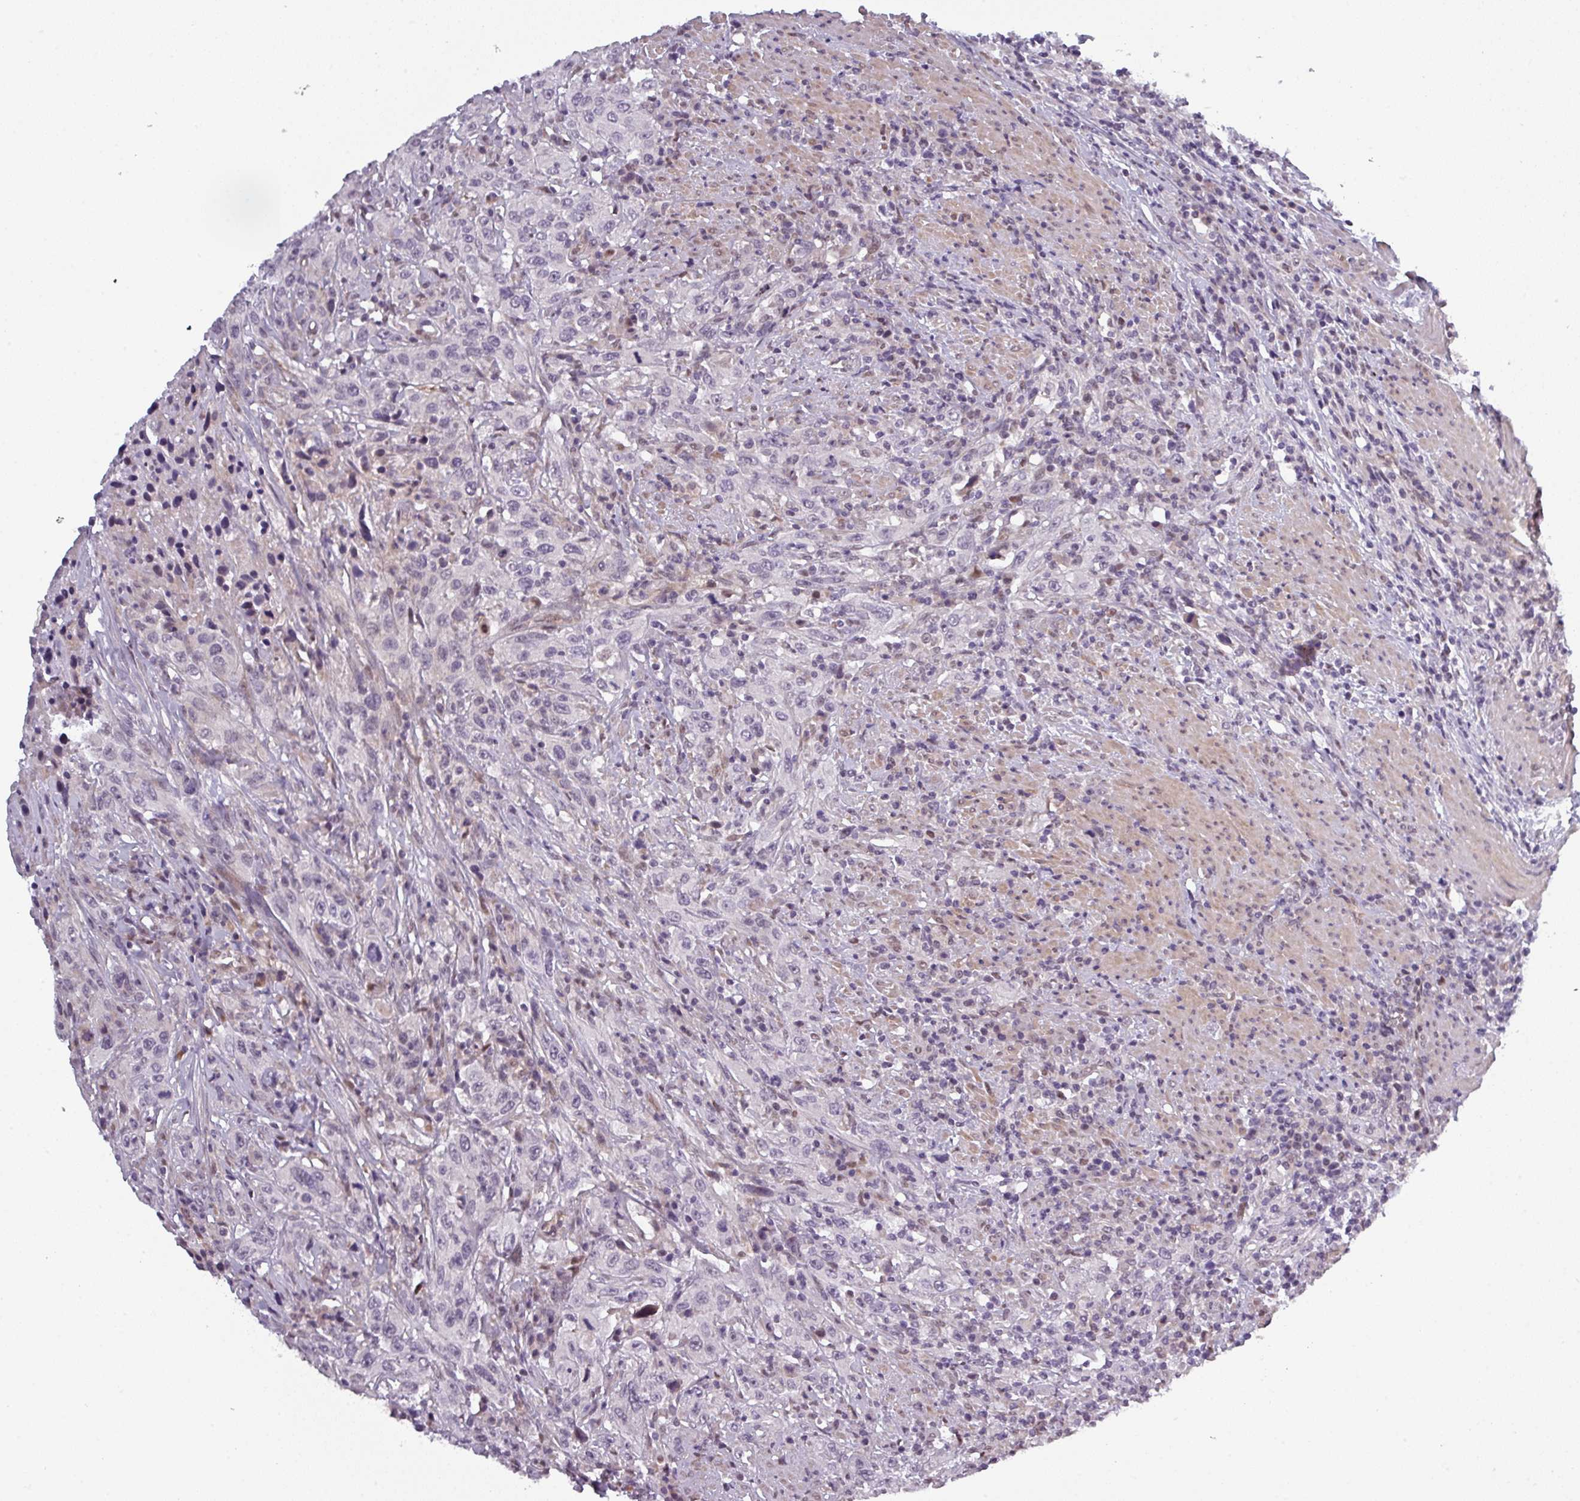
{"staining": {"intensity": "negative", "quantity": "none", "location": "none"}, "tissue": "urothelial cancer", "cell_type": "Tumor cells", "image_type": "cancer", "snomed": [{"axis": "morphology", "description": "Urothelial carcinoma, High grade"}, {"axis": "topography", "description": "Urinary bladder"}], "caption": "Histopathology image shows no significant protein expression in tumor cells of urothelial cancer.", "gene": "PRAMEF12", "patient": {"sex": "male", "age": 61}}